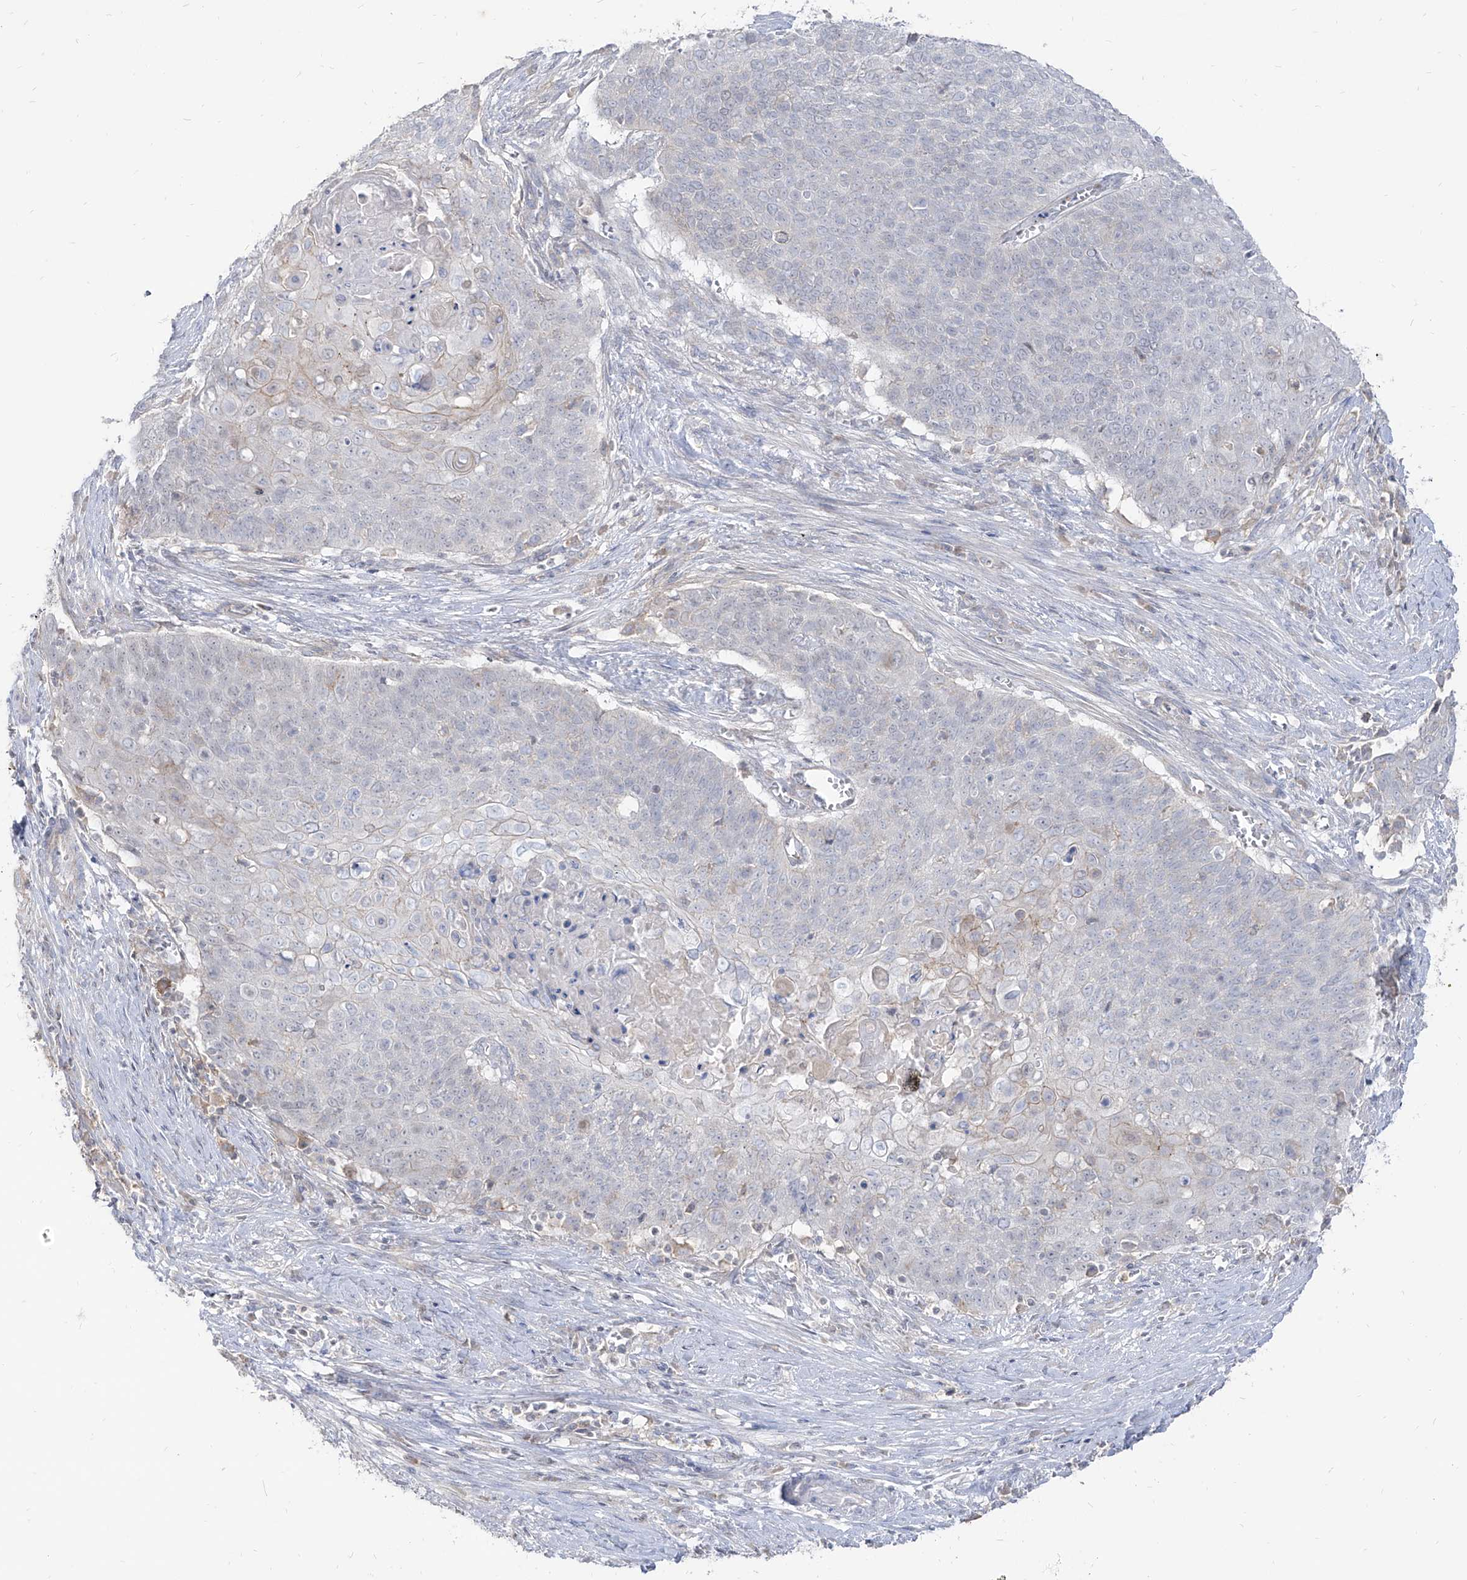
{"staining": {"intensity": "negative", "quantity": "none", "location": "none"}, "tissue": "cervical cancer", "cell_type": "Tumor cells", "image_type": "cancer", "snomed": [{"axis": "morphology", "description": "Squamous cell carcinoma, NOS"}, {"axis": "topography", "description": "Cervix"}], "caption": "IHC of human cervical cancer (squamous cell carcinoma) reveals no staining in tumor cells.", "gene": "RBFOX3", "patient": {"sex": "female", "age": 39}}